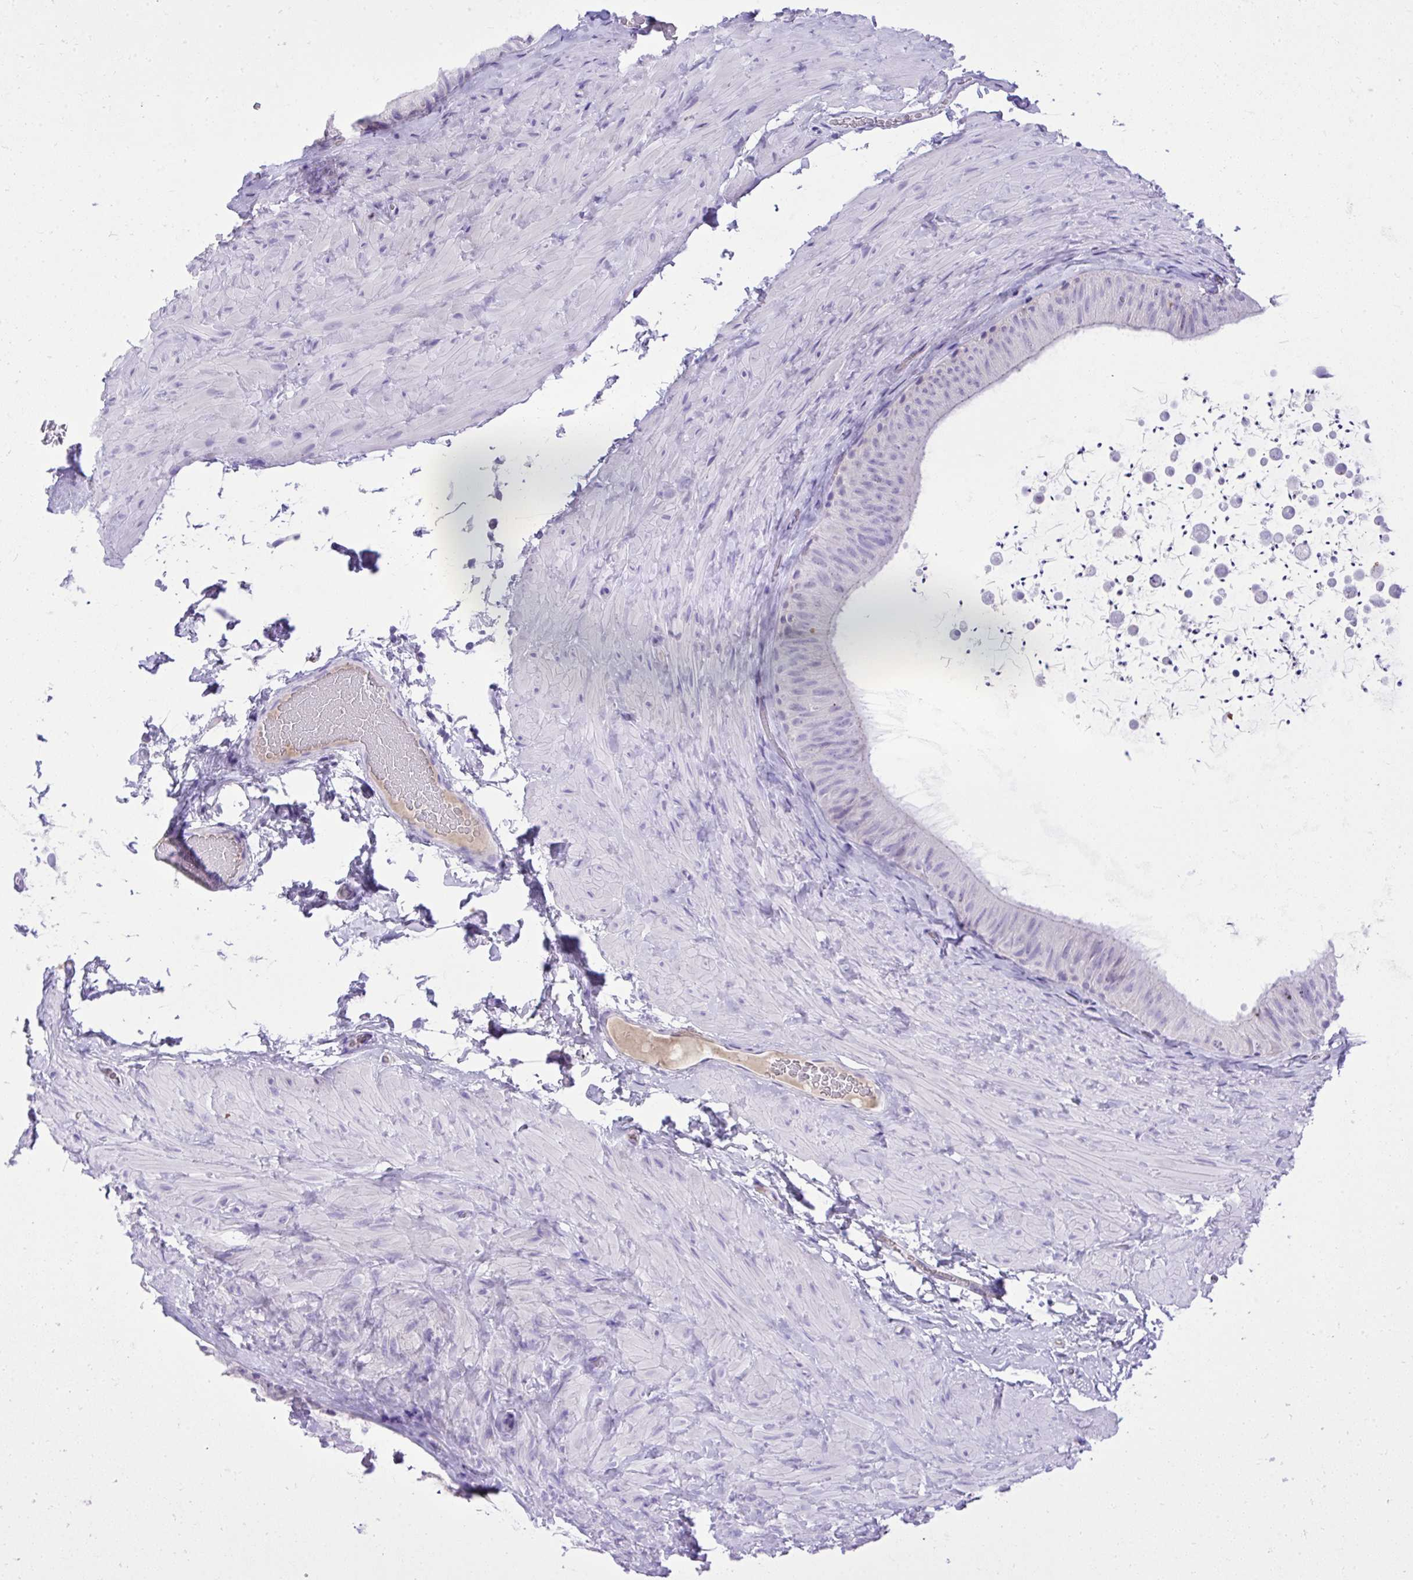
{"staining": {"intensity": "negative", "quantity": "none", "location": "none"}, "tissue": "epididymis", "cell_type": "Glandular cells", "image_type": "normal", "snomed": [{"axis": "morphology", "description": "Normal tissue, NOS"}, {"axis": "topography", "description": "Epididymis, spermatic cord, NOS"}, {"axis": "topography", "description": "Epididymis"}], "caption": "An image of epididymis stained for a protein exhibits no brown staining in glandular cells. Nuclei are stained in blue.", "gene": "ST6GALNAC3", "patient": {"sex": "male", "age": 31}}